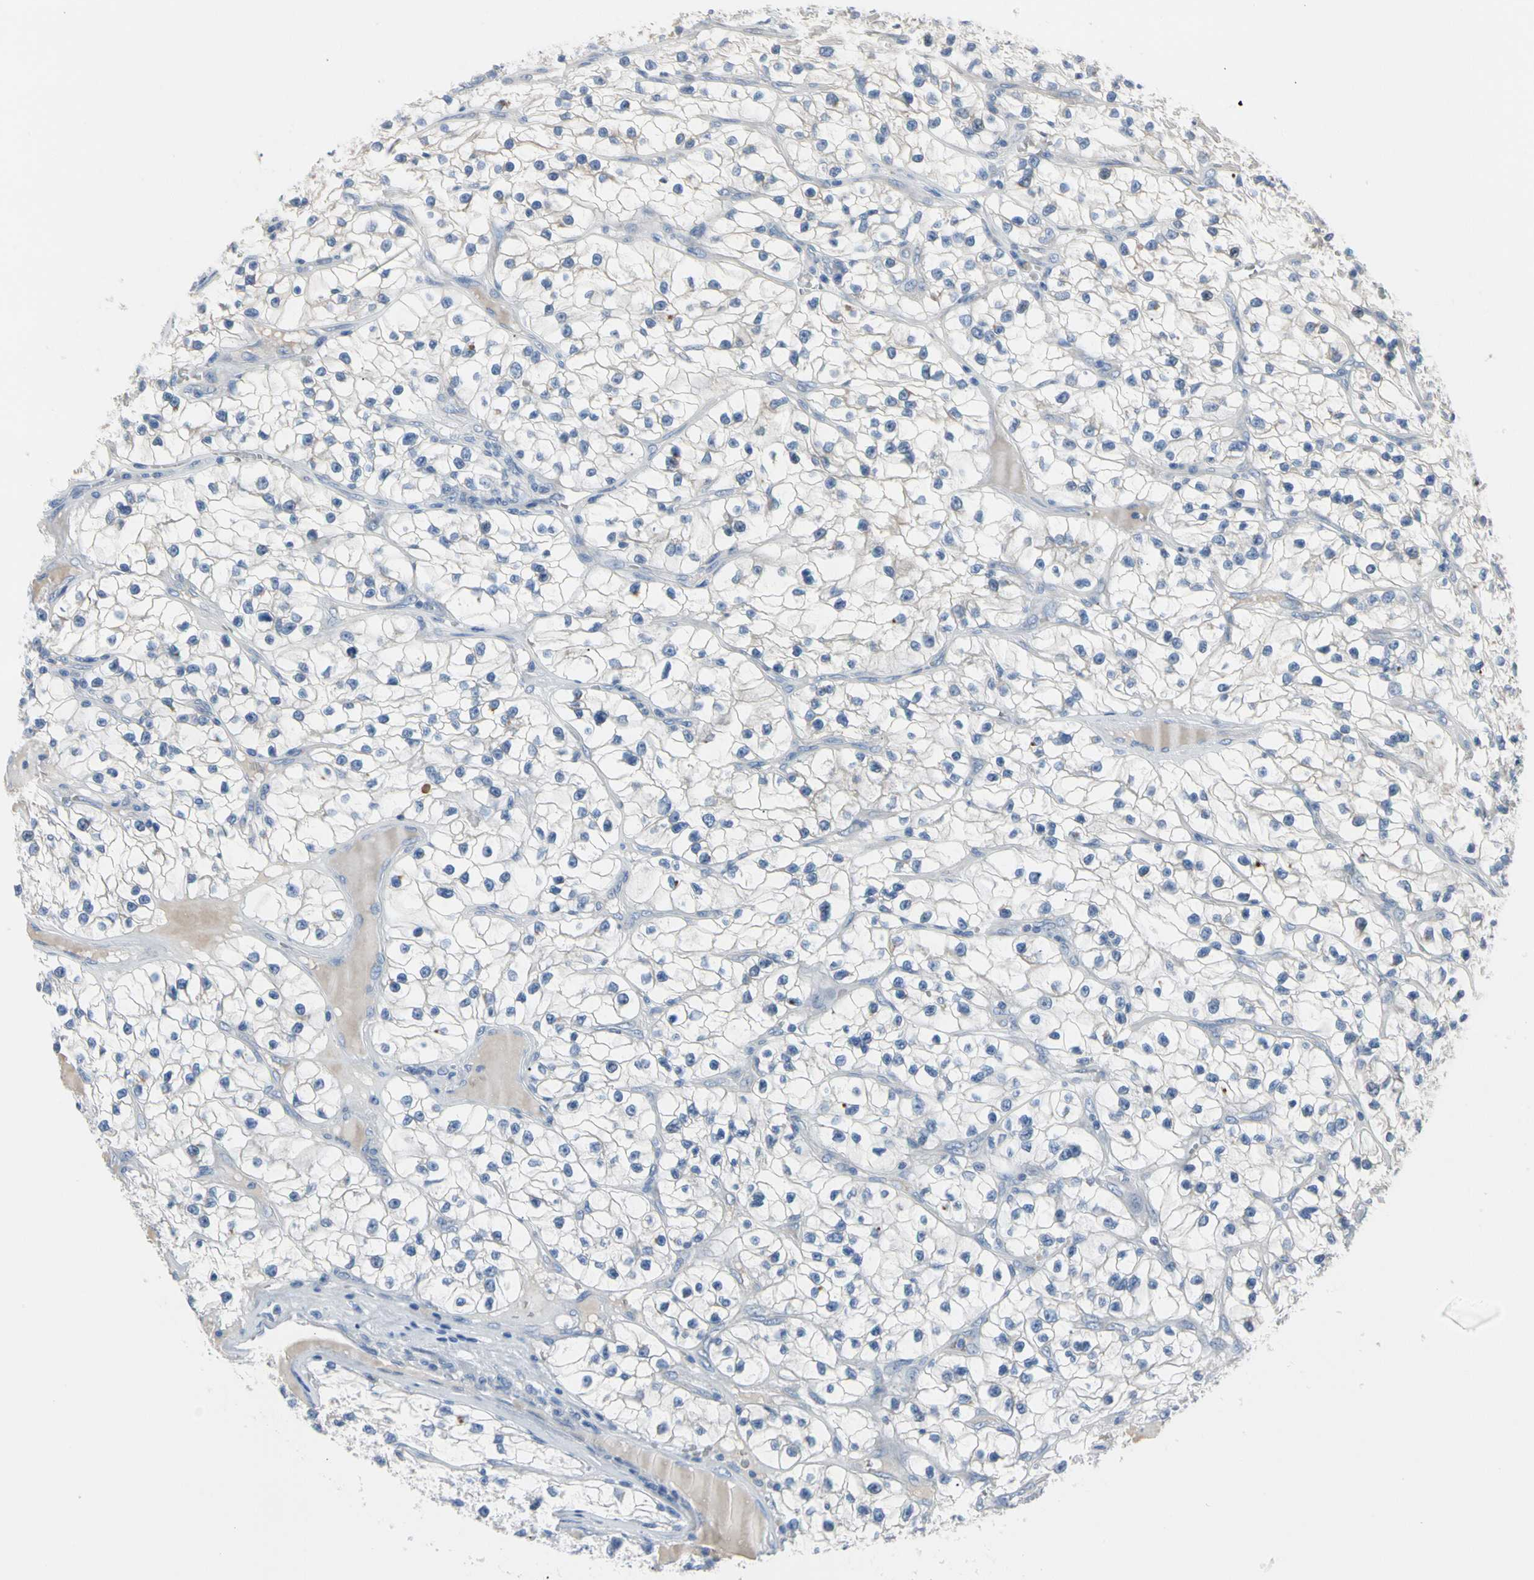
{"staining": {"intensity": "negative", "quantity": "none", "location": "none"}, "tissue": "renal cancer", "cell_type": "Tumor cells", "image_type": "cancer", "snomed": [{"axis": "morphology", "description": "Adenocarcinoma, NOS"}, {"axis": "topography", "description": "Kidney"}], "caption": "Human renal adenocarcinoma stained for a protein using immunohistochemistry (IHC) exhibits no staining in tumor cells.", "gene": "MARK1", "patient": {"sex": "female", "age": 57}}